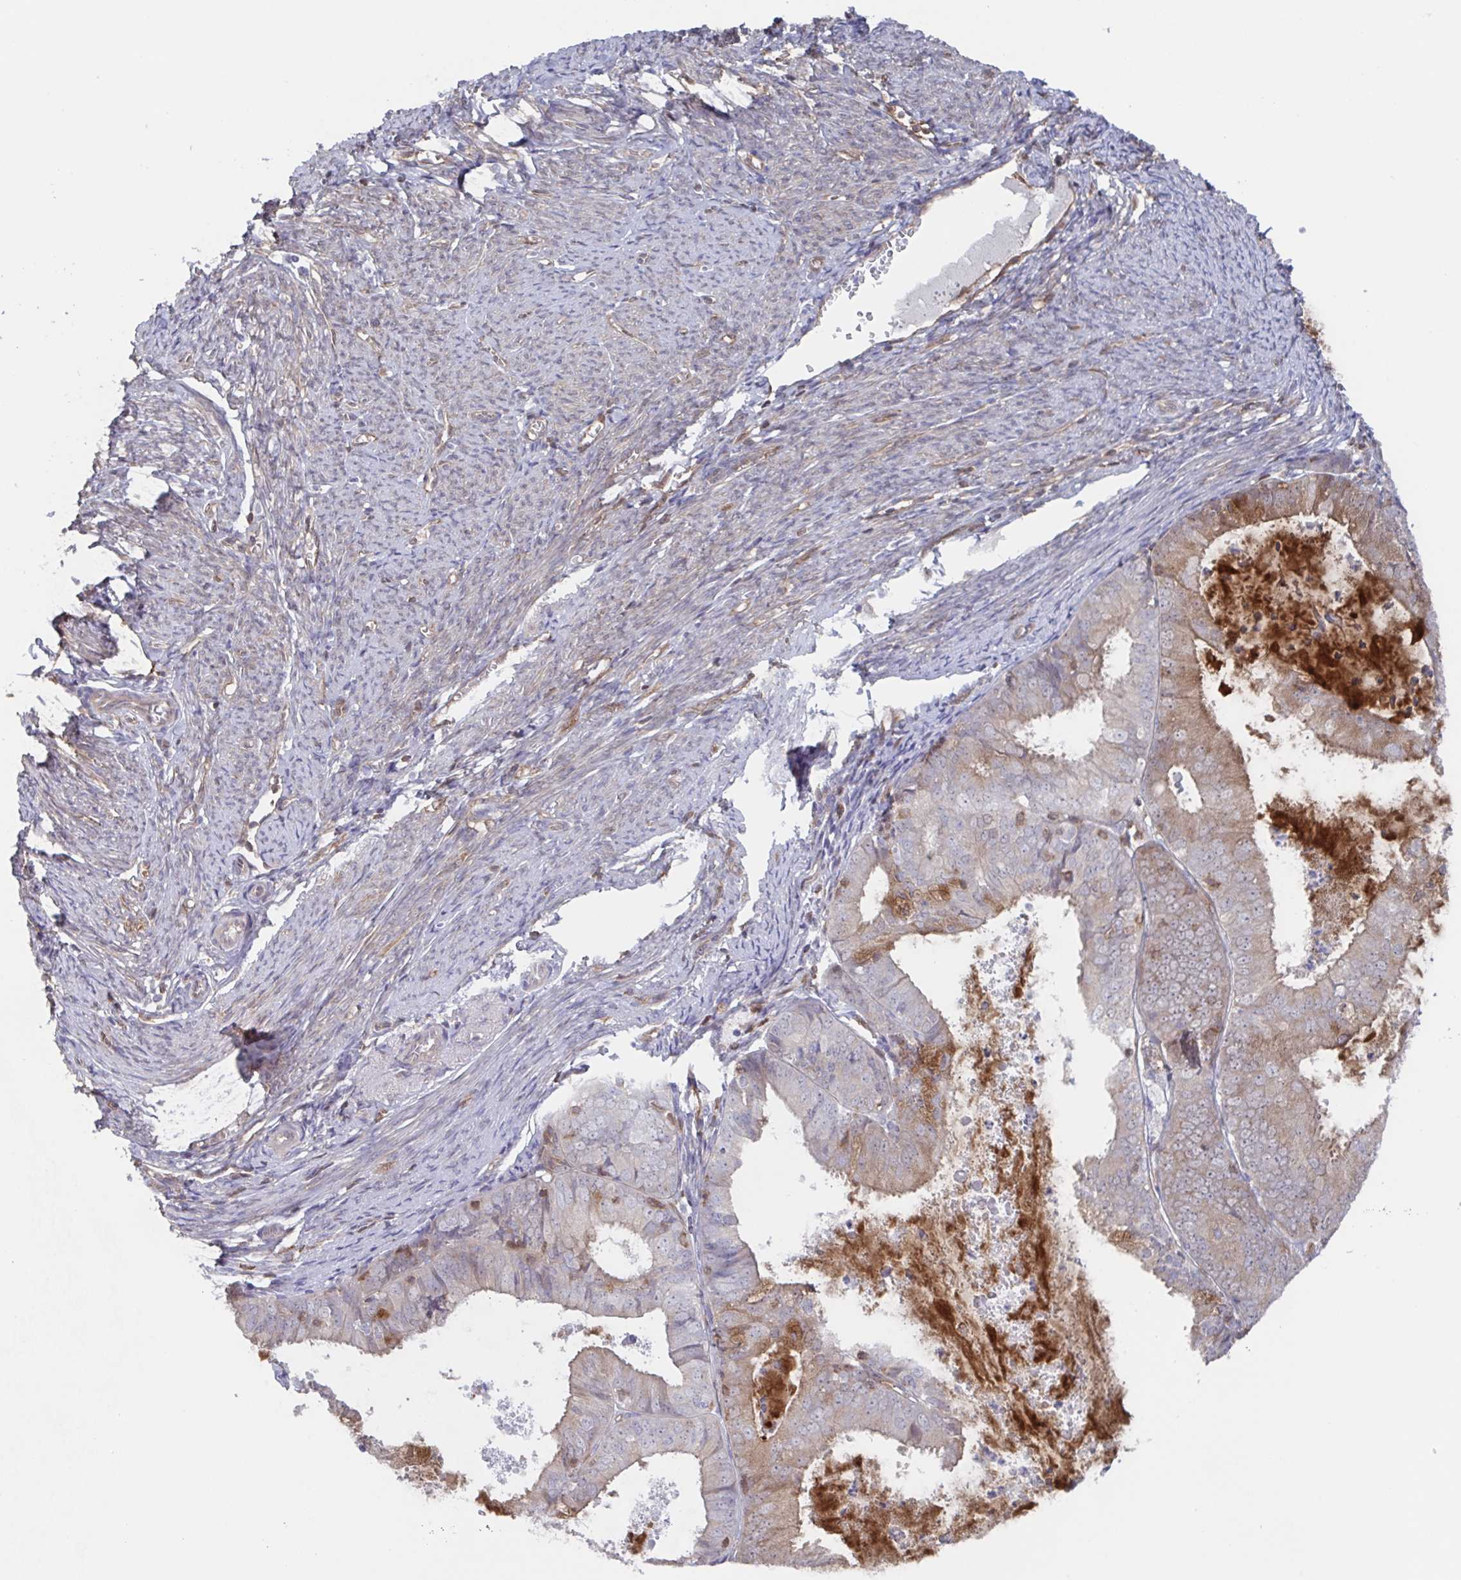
{"staining": {"intensity": "weak", "quantity": "25%-75%", "location": "cytoplasmic/membranous"}, "tissue": "endometrial cancer", "cell_type": "Tumor cells", "image_type": "cancer", "snomed": [{"axis": "morphology", "description": "Adenocarcinoma, NOS"}, {"axis": "topography", "description": "Endometrium"}], "caption": "Protein analysis of adenocarcinoma (endometrial) tissue reveals weak cytoplasmic/membranous positivity in approximately 25%-75% of tumor cells. The staining is performed using DAB brown chromogen to label protein expression. The nuclei are counter-stained blue using hematoxylin.", "gene": "AGFG2", "patient": {"sex": "female", "age": 57}}